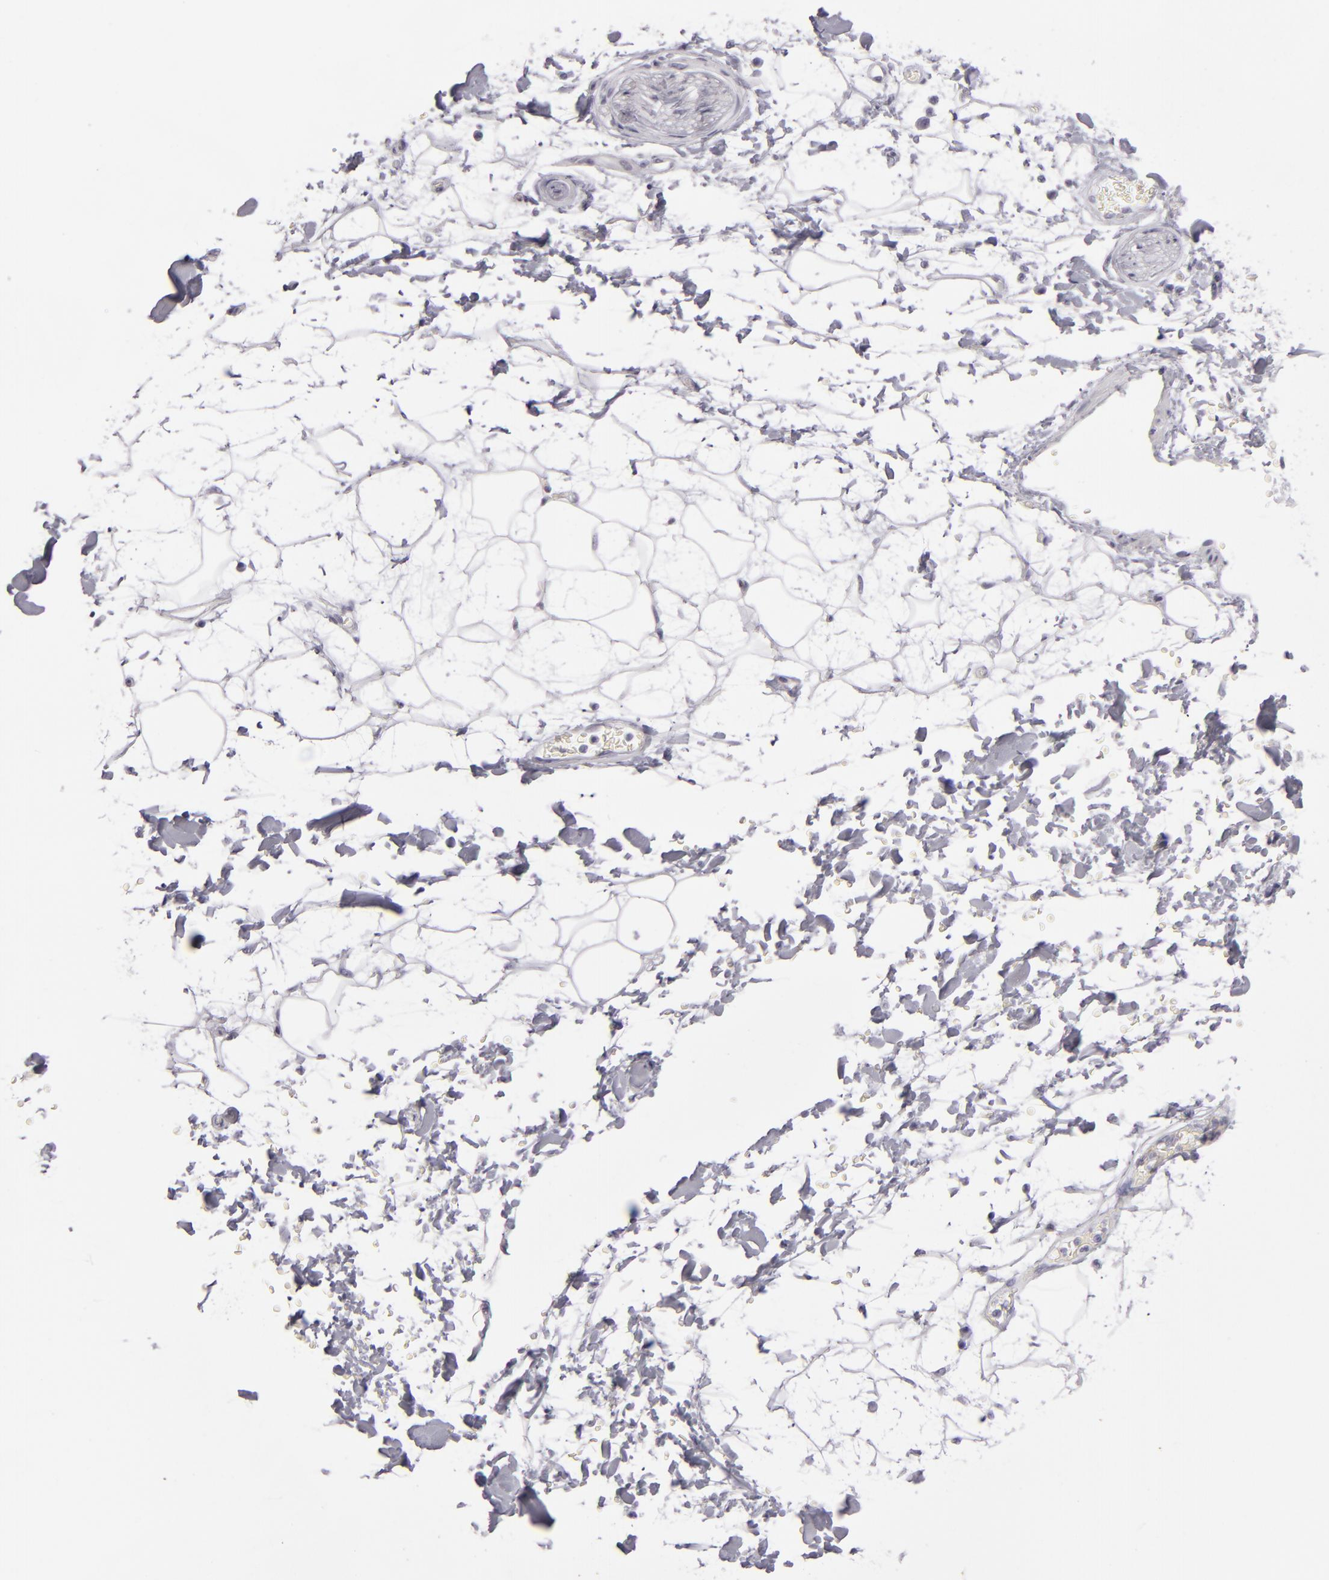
{"staining": {"intensity": "negative", "quantity": "none", "location": "none"}, "tissue": "adipose tissue", "cell_type": "Adipocytes", "image_type": "normal", "snomed": [{"axis": "morphology", "description": "Normal tissue, NOS"}, {"axis": "topography", "description": "Soft tissue"}], "caption": "A micrograph of human adipose tissue is negative for staining in adipocytes. (Stains: DAB (3,3'-diaminobenzidine) IHC with hematoxylin counter stain, Microscopy: brightfield microscopy at high magnification).", "gene": "JUP", "patient": {"sex": "male", "age": 72}}